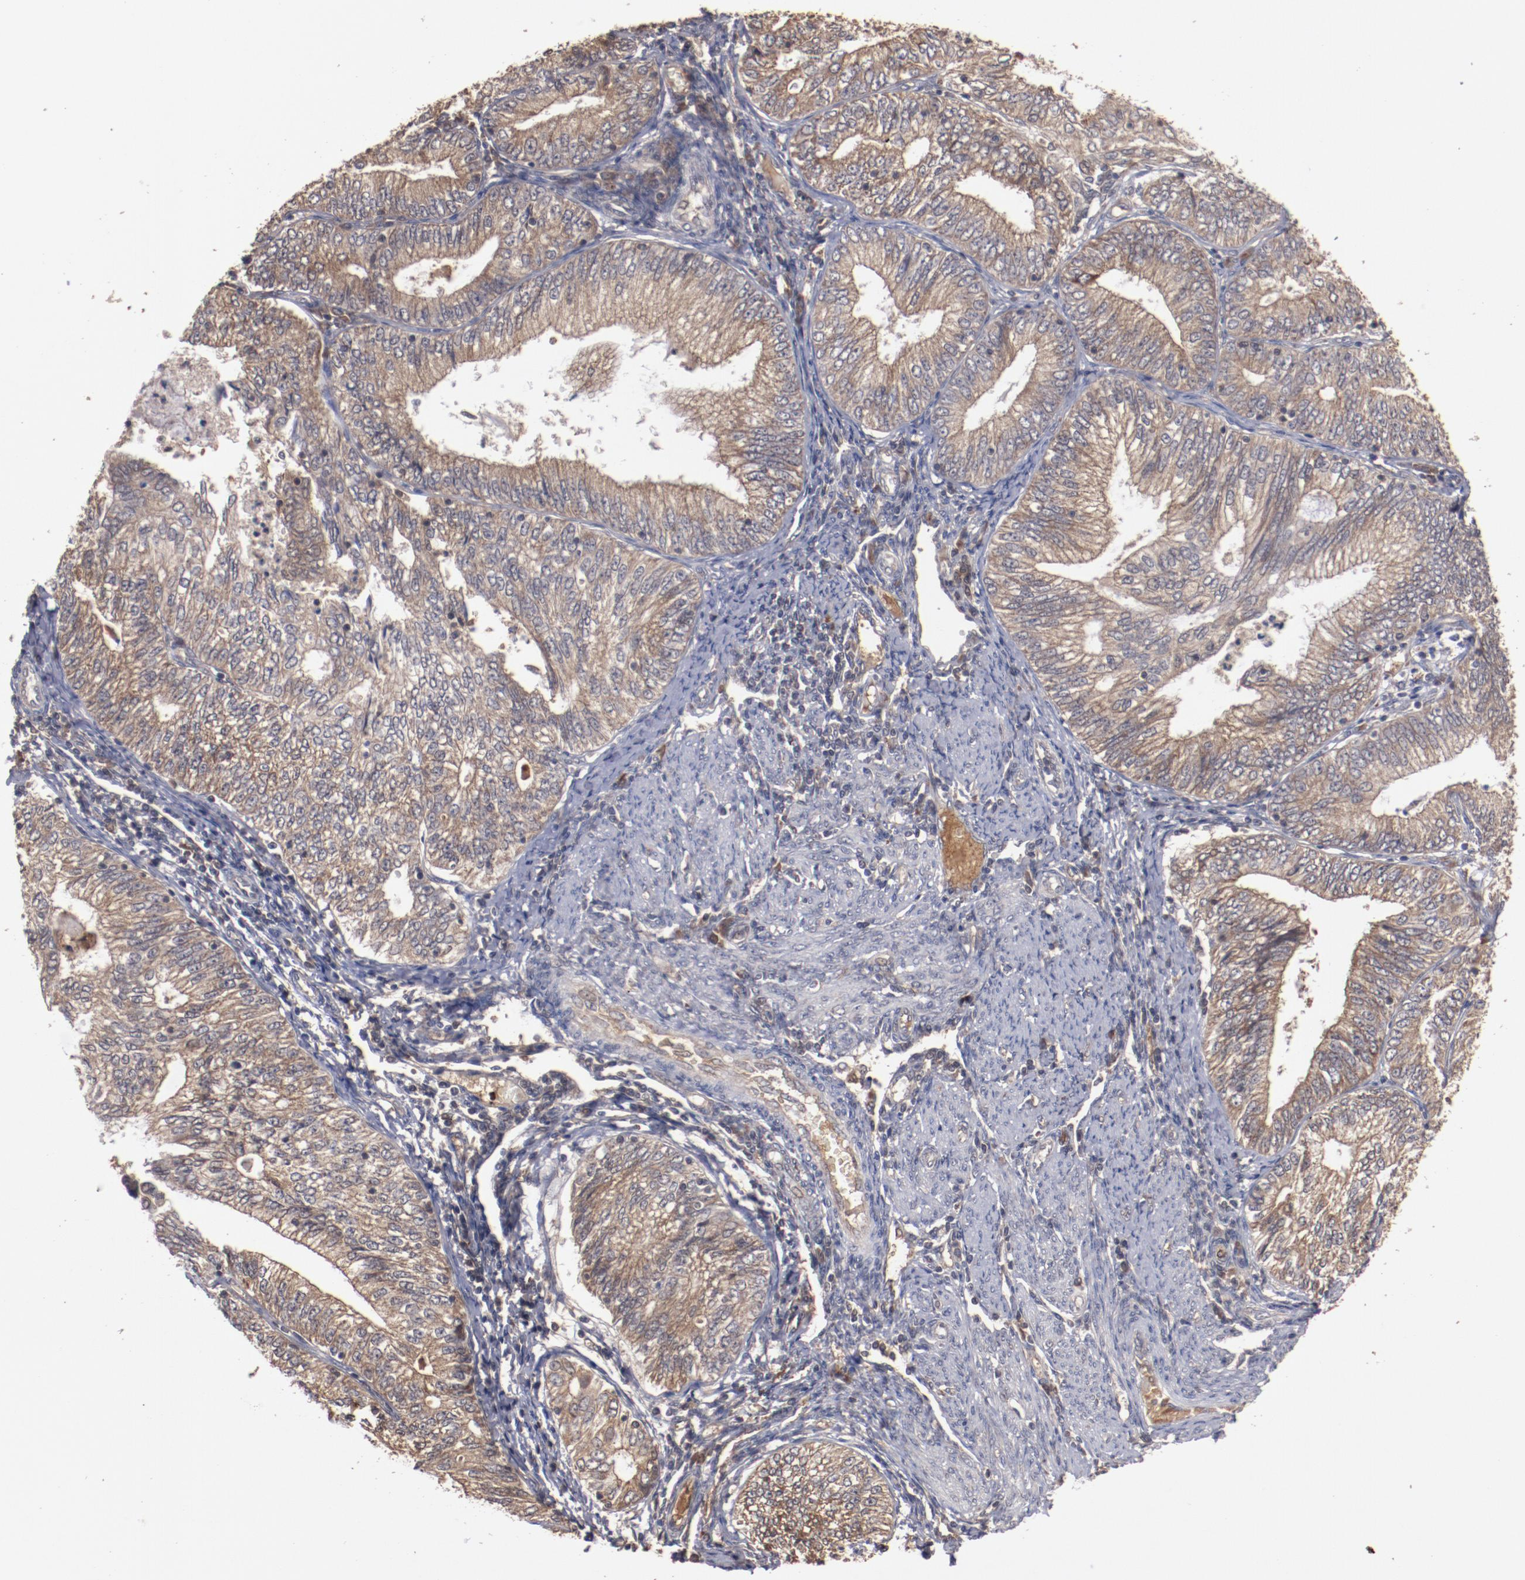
{"staining": {"intensity": "strong", "quantity": ">75%", "location": "cytoplasmic/membranous"}, "tissue": "endometrial cancer", "cell_type": "Tumor cells", "image_type": "cancer", "snomed": [{"axis": "morphology", "description": "Adenocarcinoma, NOS"}, {"axis": "topography", "description": "Endometrium"}], "caption": "A high-resolution photomicrograph shows IHC staining of endometrial adenocarcinoma, which reveals strong cytoplasmic/membranous positivity in approximately >75% of tumor cells.", "gene": "TENM1", "patient": {"sex": "female", "age": 69}}